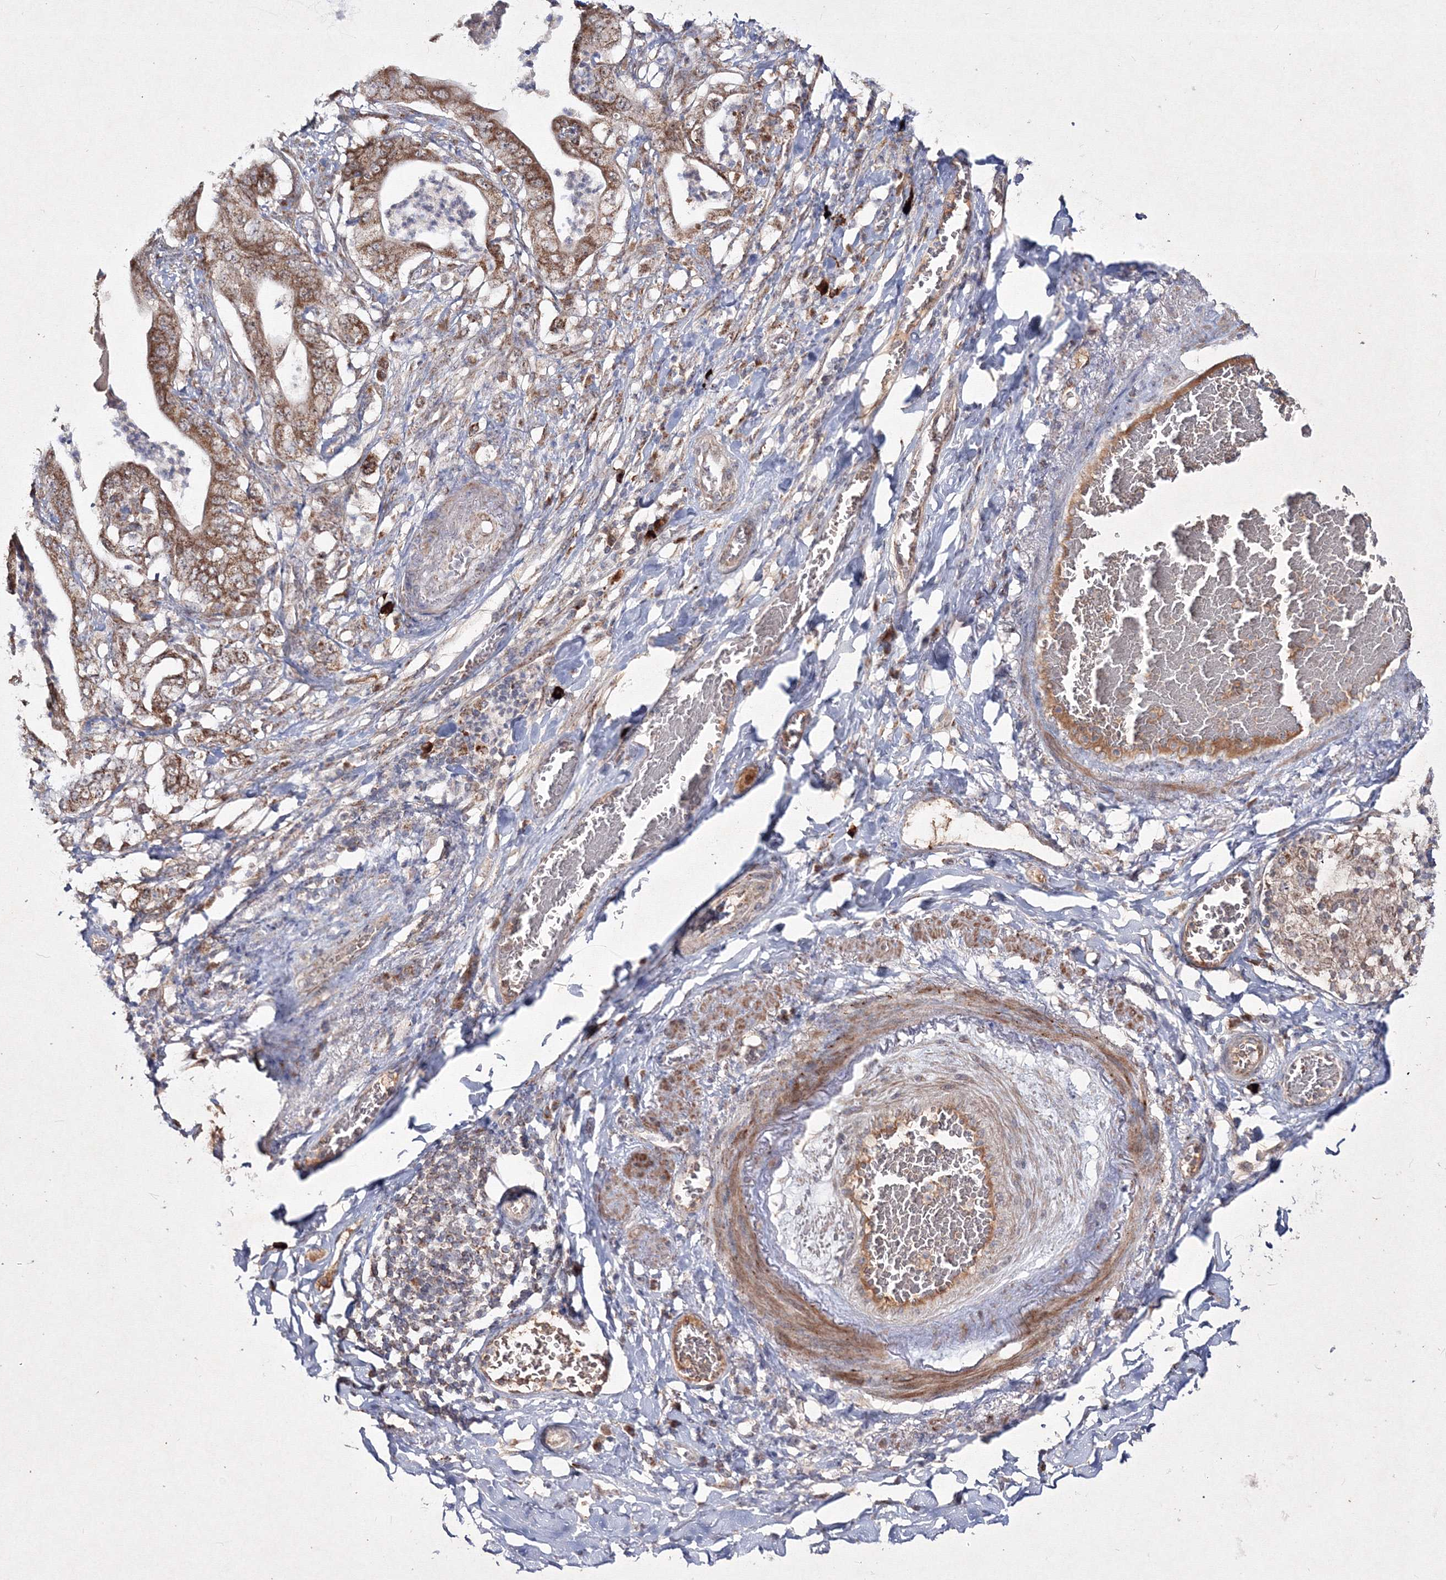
{"staining": {"intensity": "moderate", "quantity": ">75%", "location": "cytoplasmic/membranous"}, "tissue": "stomach cancer", "cell_type": "Tumor cells", "image_type": "cancer", "snomed": [{"axis": "morphology", "description": "Adenocarcinoma, NOS"}, {"axis": "topography", "description": "Stomach"}], "caption": "IHC image of neoplastic tissue: stomach cancer stained using immunohistochemistry (IHC) exhibits medium levels of moderate protein expression localized specifically in the cytoplasmic/membranous of tumor cells, appearing as a cytoplasmic/membranous brown color.", "gene": "PEX13", "patient": {"sex": "female", "age": 73}}